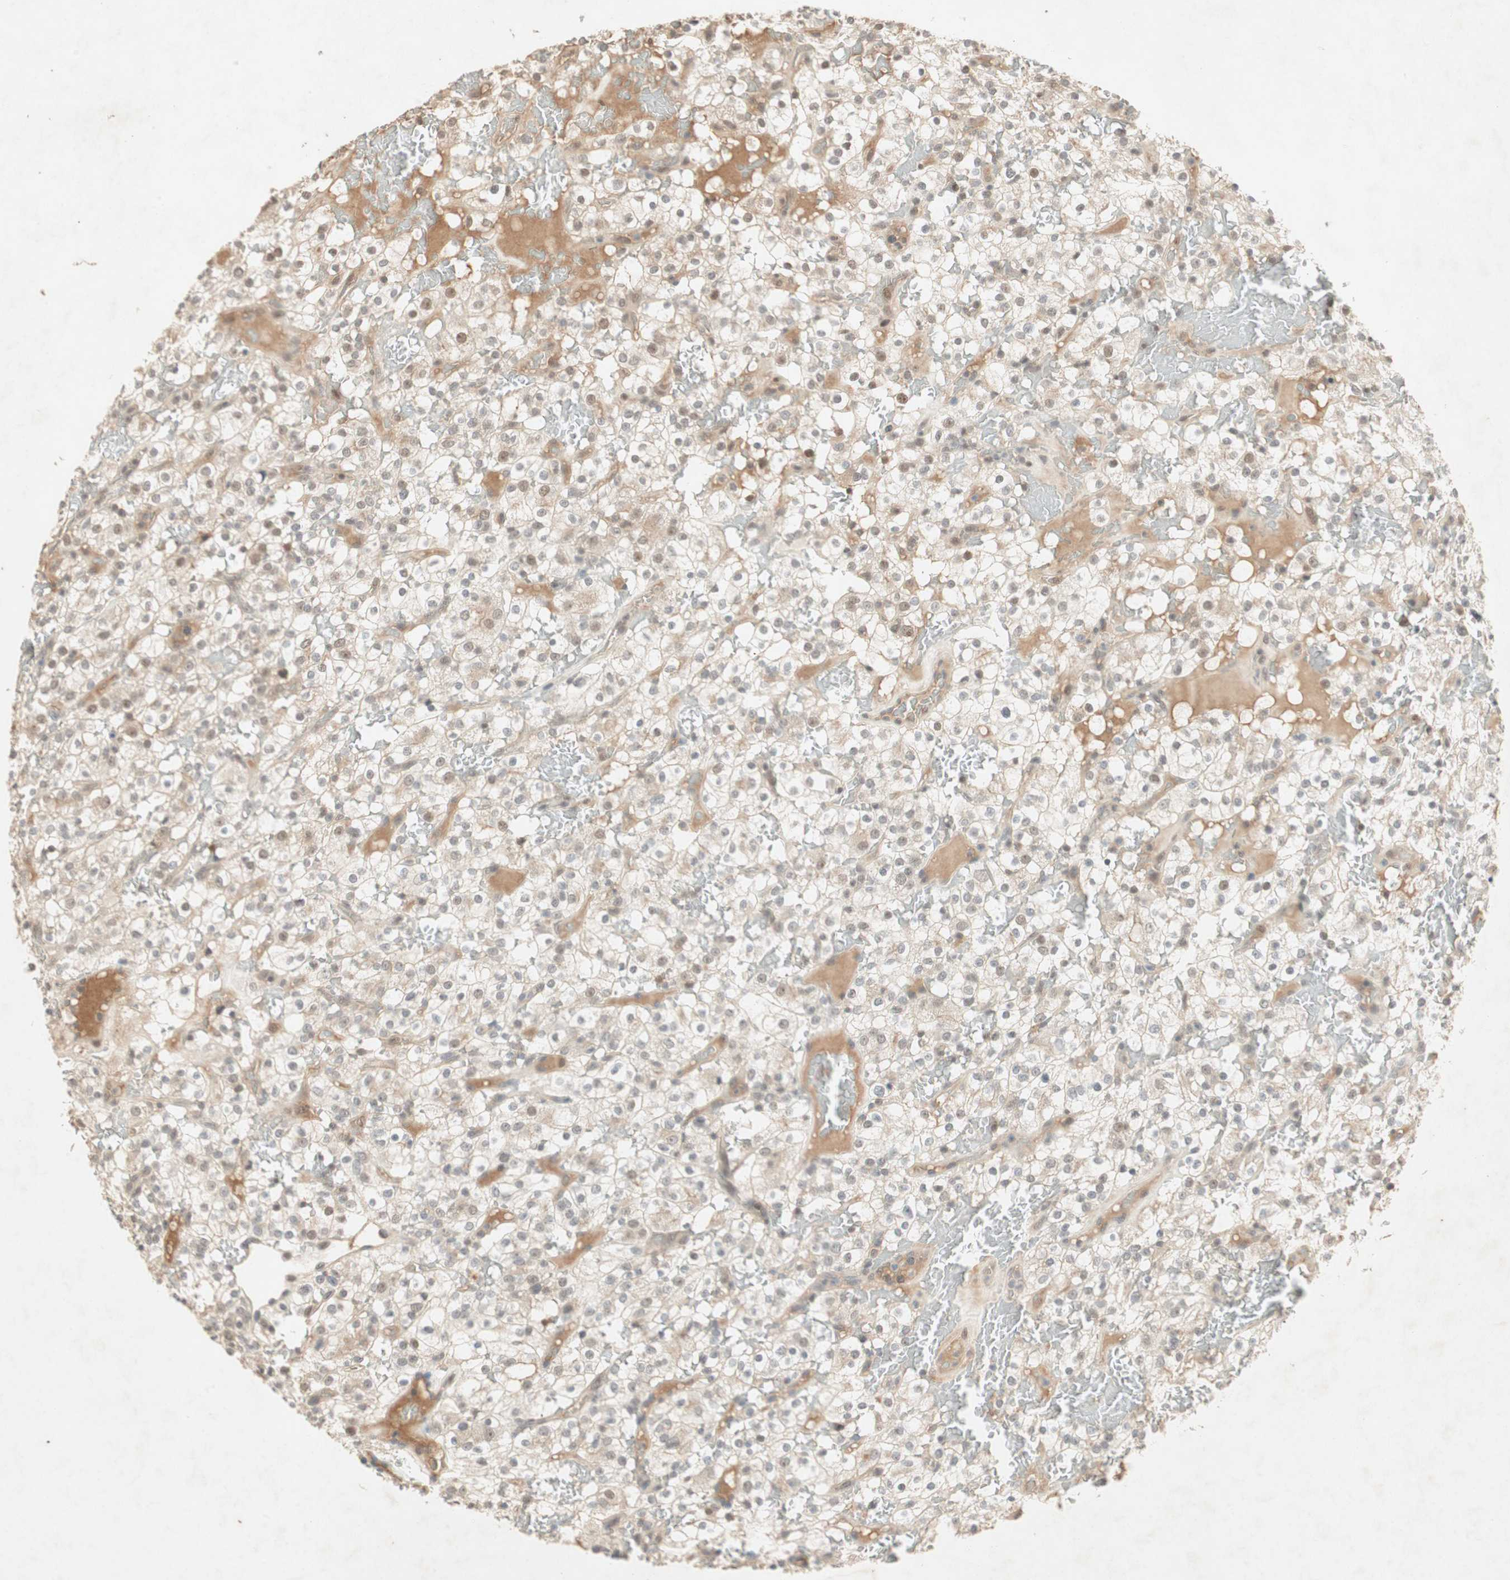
{"staining": {"intensity": "weak", "quantity": "<25%", "location": "nuclear"}, "tissue": "renal cancer", "cell_type": "Tumor cells", "image_type": "cancer", "snomed": [{"axis": "morphology", "description": "Normal tissue, NOS"}, {"axis": "morphology", "description": "Adenocarcinoma, NOS"}, {"axis": "topography", "description": "Kidney"}], "caption": "This is an immunohistochemistry (IHC) histopathology image of human renal cancer. There is no expression in tumor cells.", "gene": "RNGTT", "patient": {"sex": "female", "age": 72}}